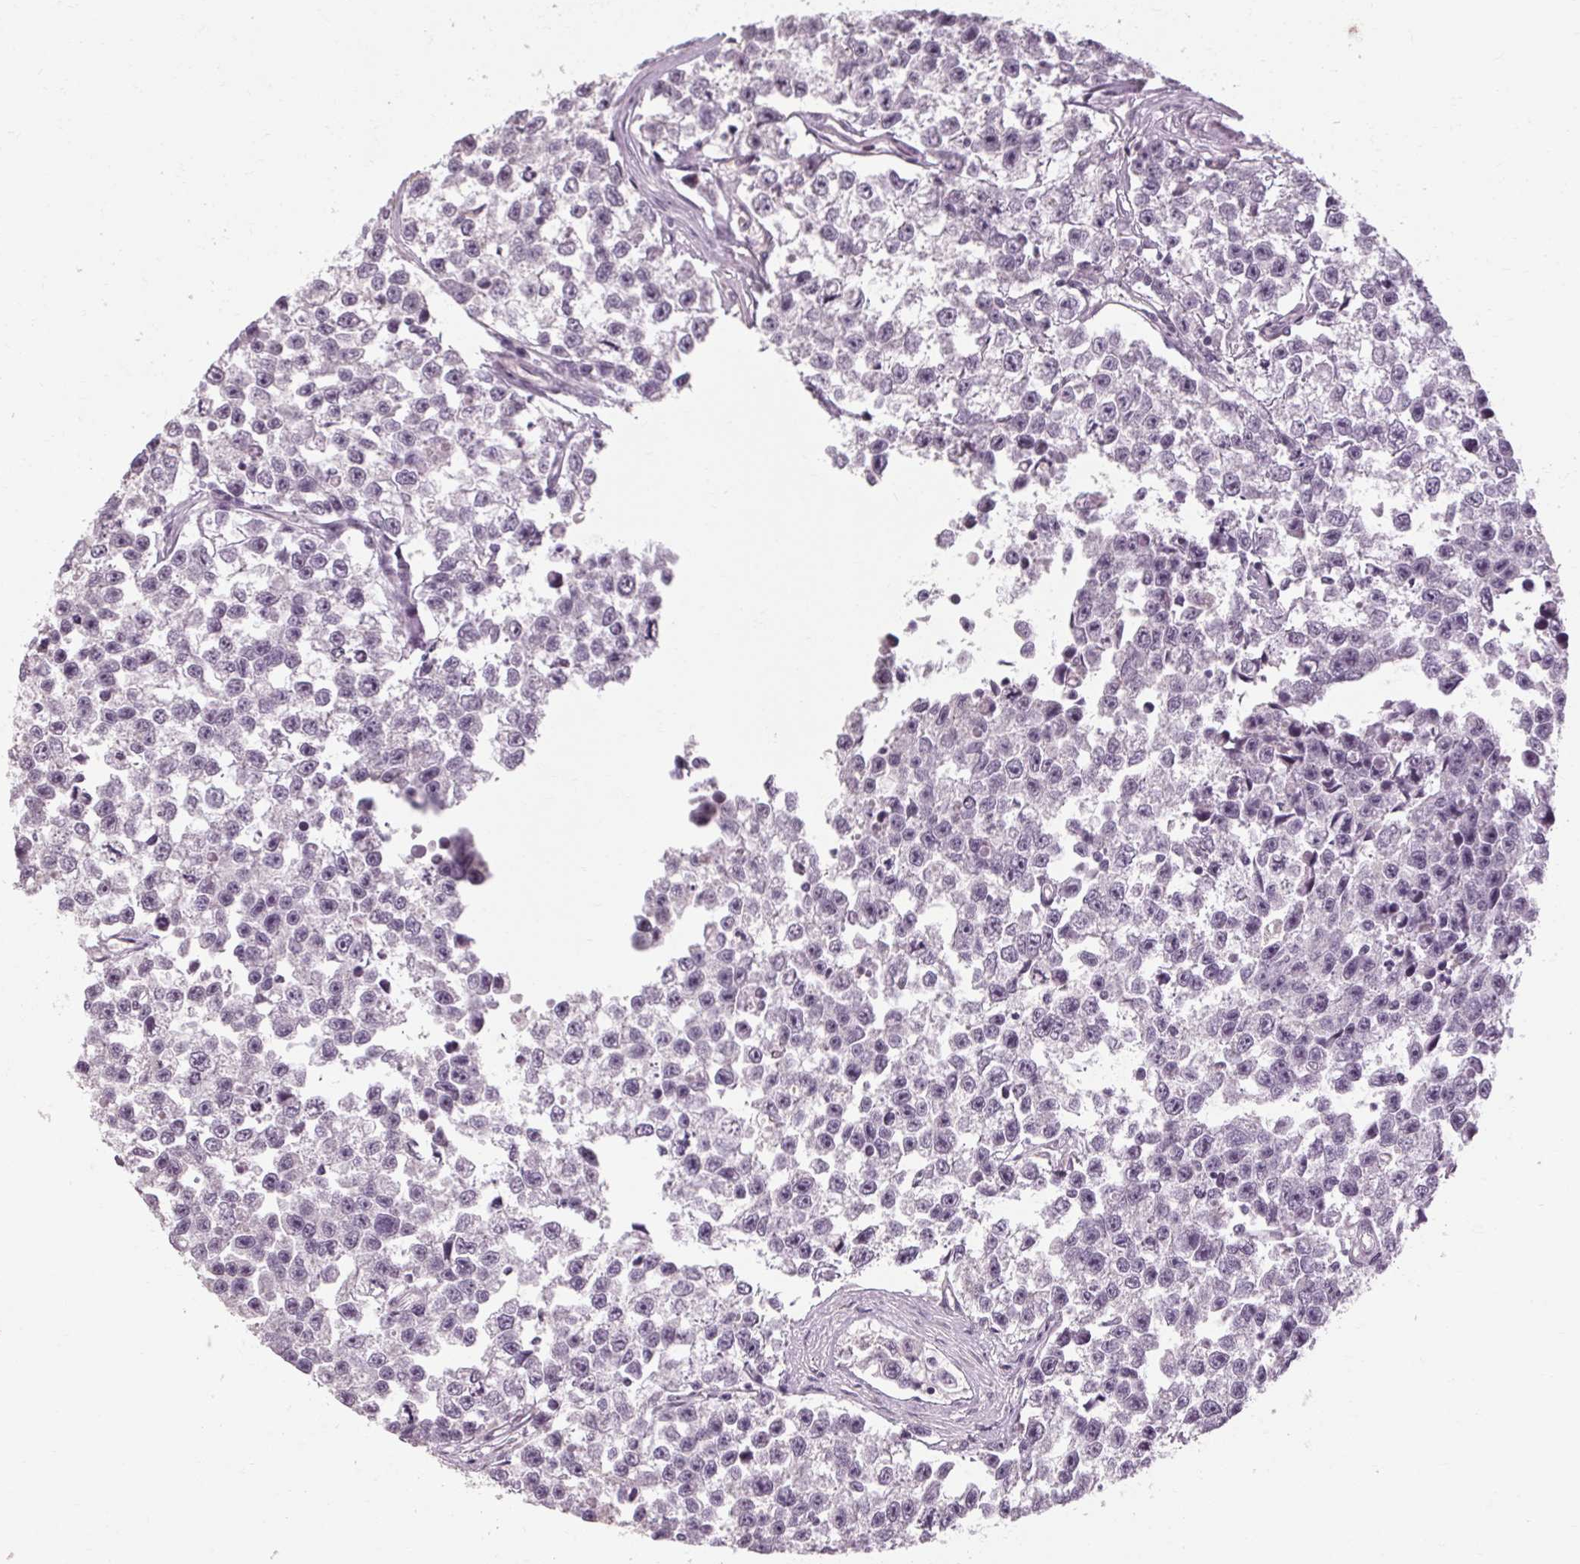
{"staining": {"intensity": "negative", "quantity": "none", "location": "none"}, "tissue": "testis cancer", "cell_type": "Tumor cells", "image_type": "cancer", "snomed": [{"axis": "morphology", "description": "Seminoma, NOS"}, {"axis": "topography", "description": "Testis"}], "caption": "Immunohistochemistry of testis cancer reveals no positivity in tumor cells.", "gene": "POMC", "patient": {"sex": "male", "age": 26}}